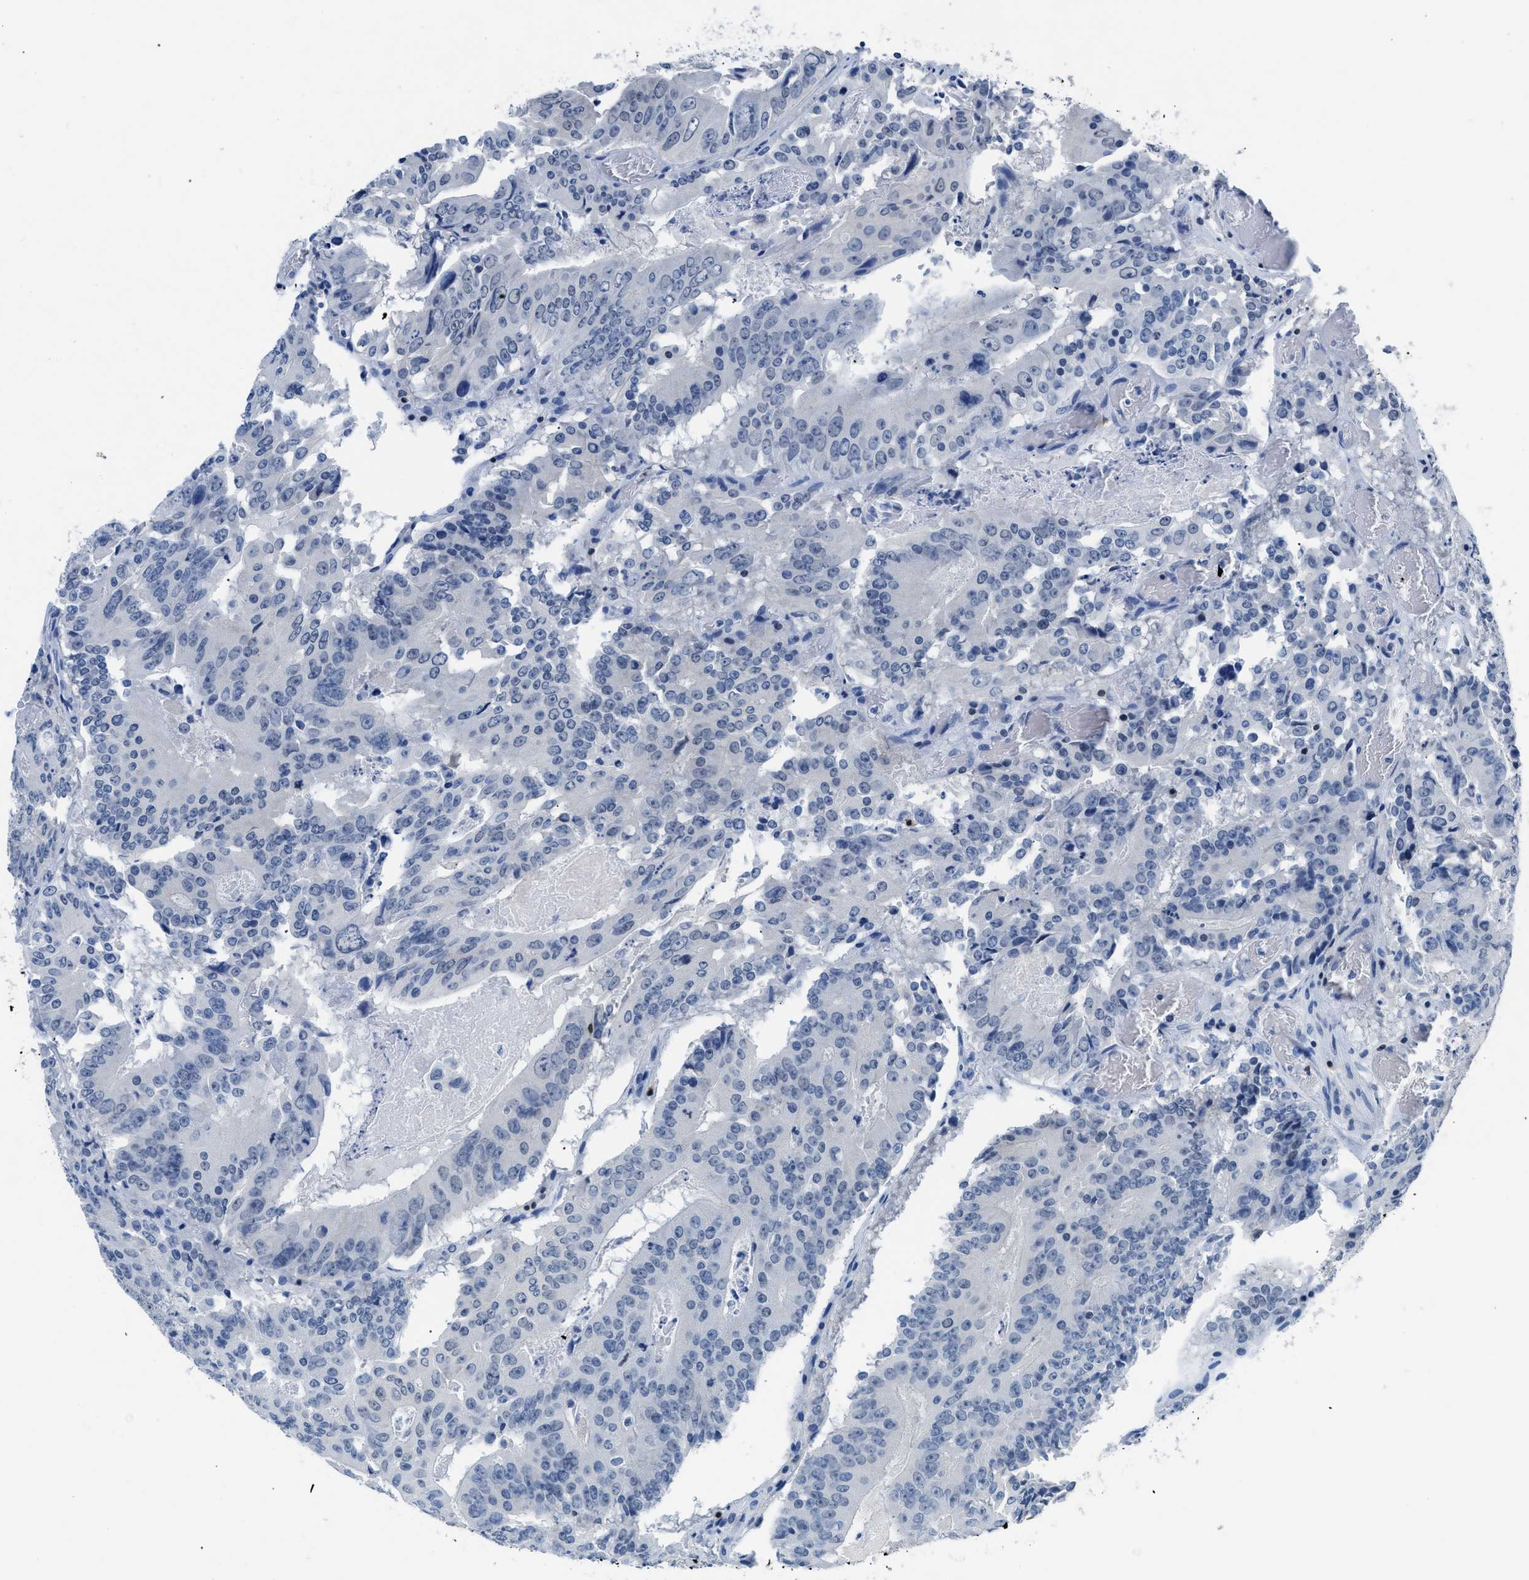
{"staining": {"intensity": "negative", "quantity": "none", "location": "none"}, "tissue": "colorectal cancer", "cell_type": "Tumor cells", "image_type": "cancer", "snomed": [{"axis": "morphology", "description": "Adenocarcinoma, NOS"}, {"axis": "topography", "description": "Colon"}], "caption": "DAB immunohistochemical staining of colorectal adenocarcinoma displays no significant expression in tumor cells. (Brightfield microscopy of DAB (3,3'-diaminobenzidine) immunohistochemistry at high magnification).", "gene": "NFATC2", "patient": {"sex": "male", "age": 87}}